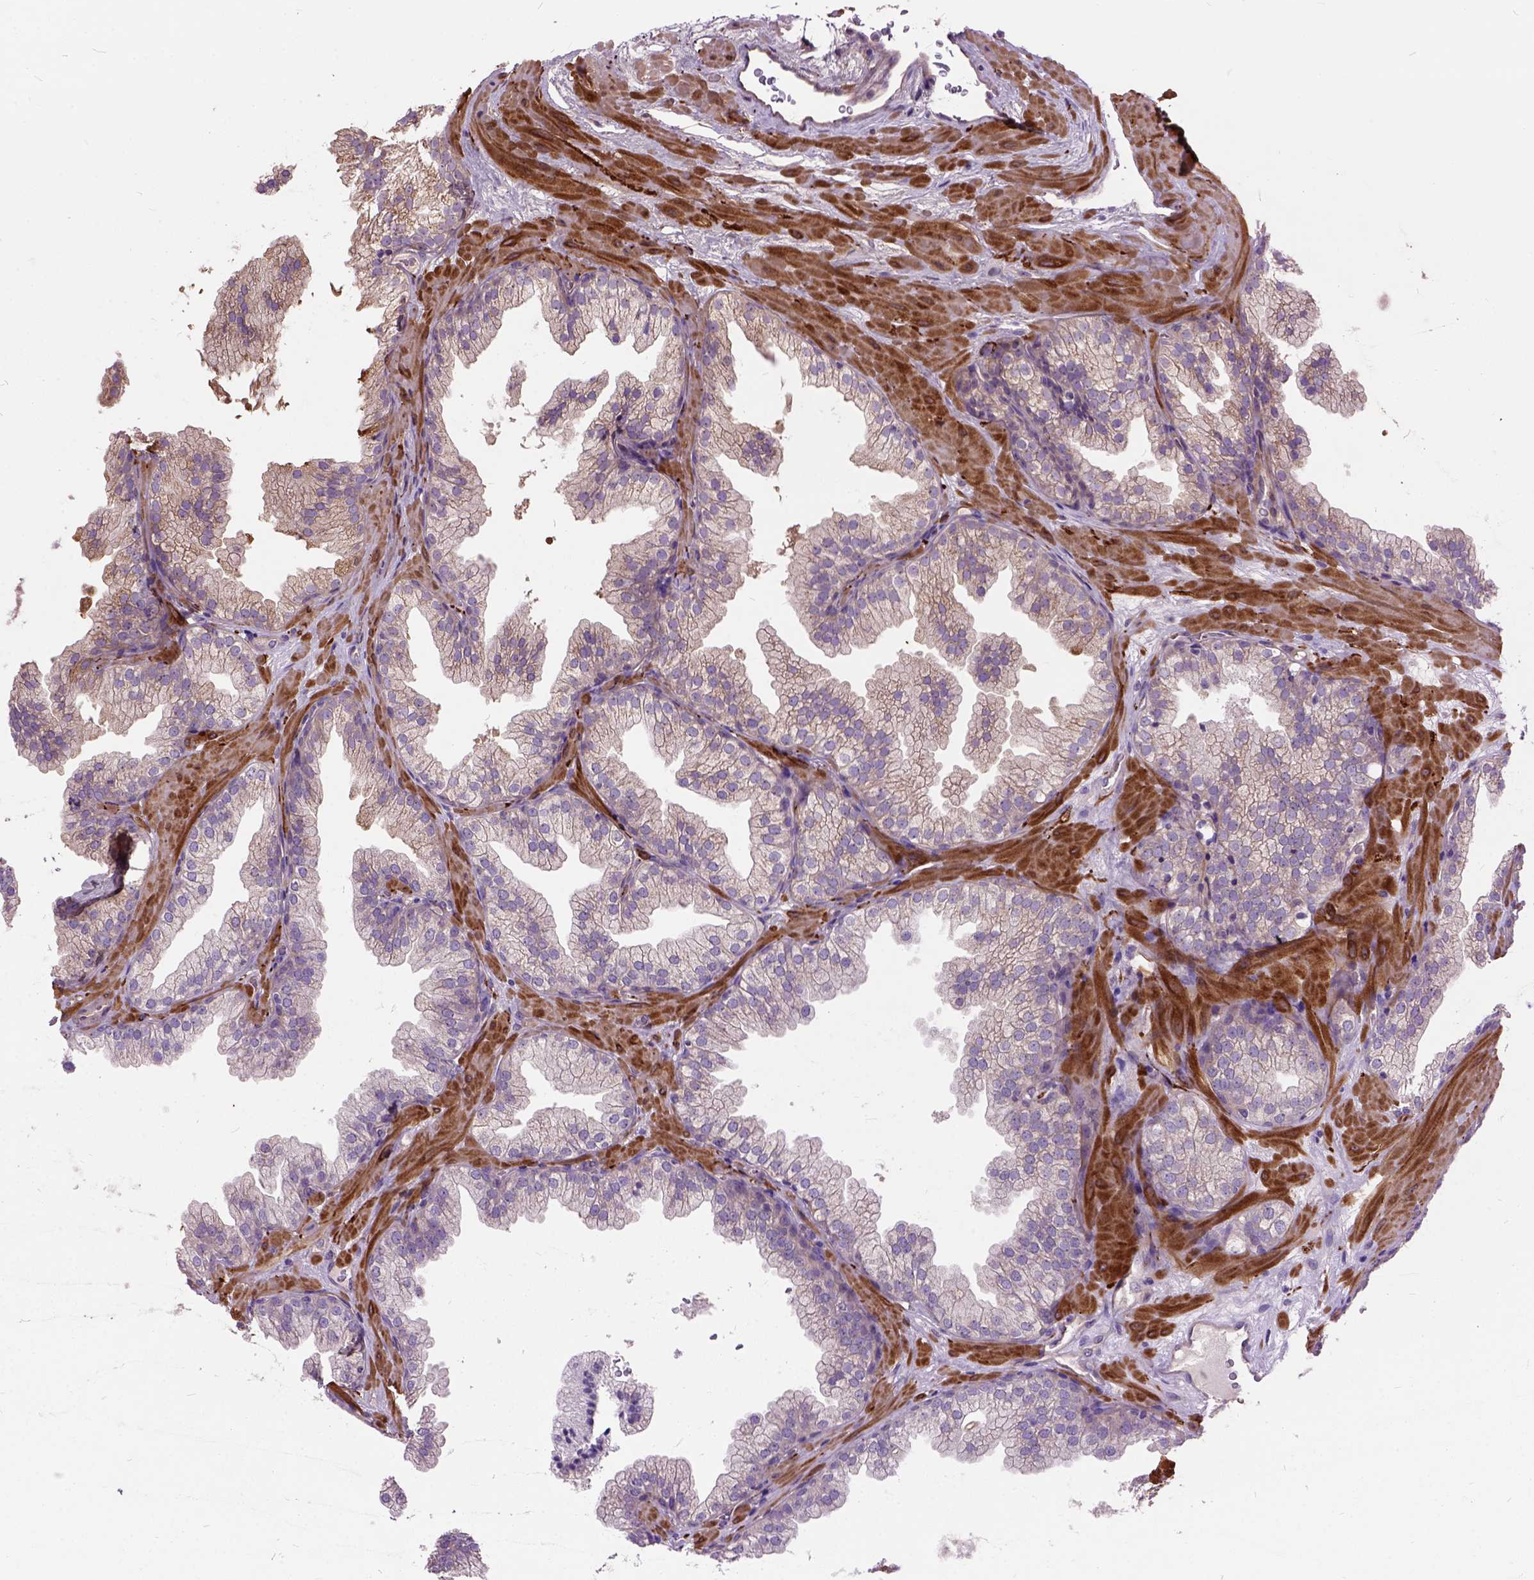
{"staining": {"intensity": "negative", "quantity": "none", "location": "none"}, "tissue": "prostate", "cell_type": "Glandular cells", "image_type": "normal", "snomed": [{"axis": "morphology", "description": "Normal tissue, NOS"}, {"axis": "topography", "description": "Prostate"}], "caption": "This micrograph is of benign prostate stained with immunohistochemistry to label a protein in brown with the nuclei are counter-stained blue. There is no staining in glandular cells.", "gene": "MAPT", "patient": {"sex": "male", "age": 37}}